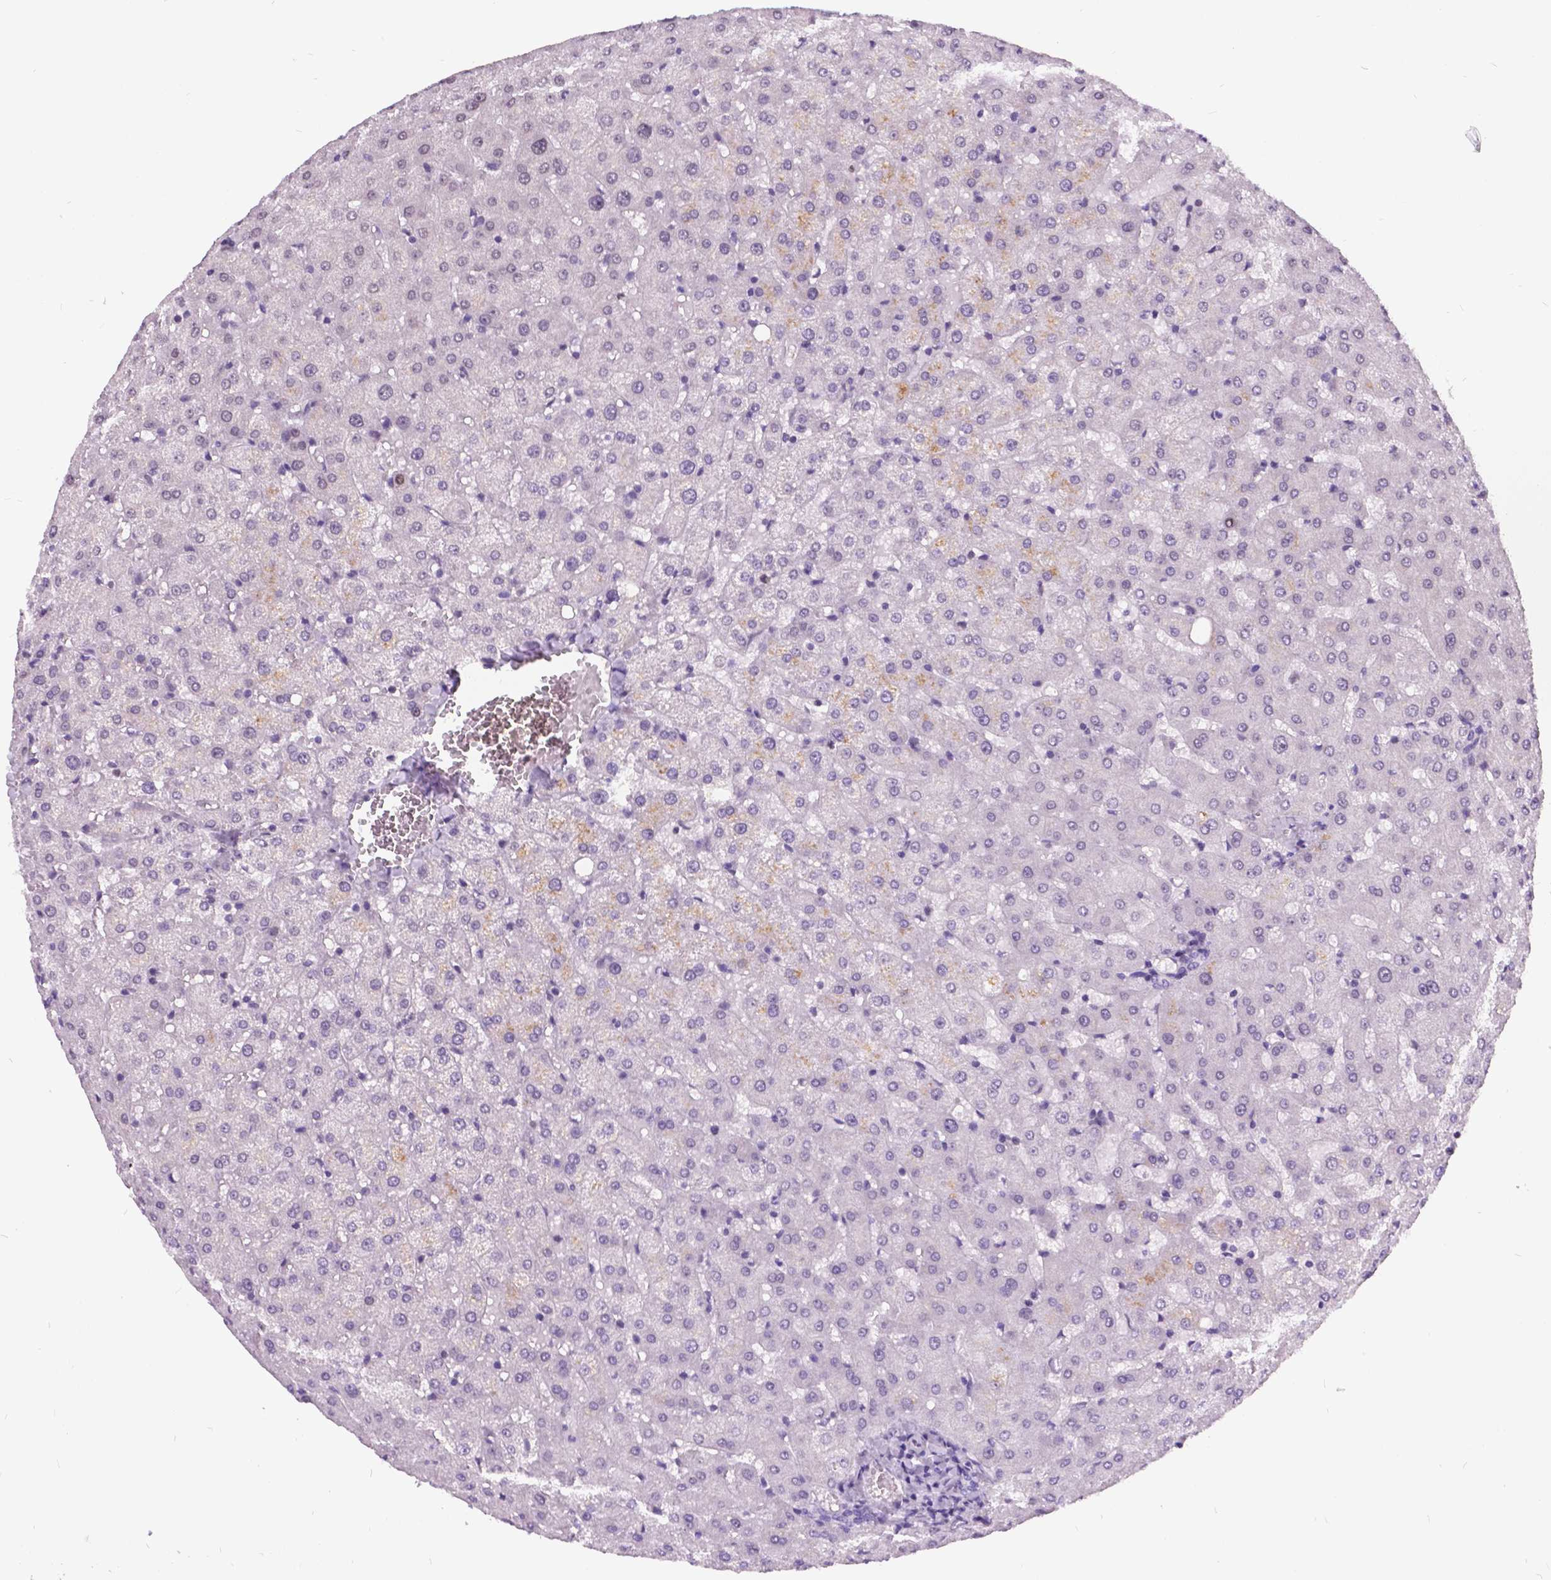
{"staining": {"intensity": "negative", "quantity": "none", "location": "none"}, "tissue": "liver", "cell_type": "Cholangiocytes", "image_type": "normal", "snomed": [{"axis": "morphology", "description": "Normal tissue, NOS"}, {"axis": "topography", "description": "Liver"}], "caption": "Cholangiocytes are negative for protein expression in unremarkable human liver. The staining is performed using DAB brown chromogen with nuclei counter-stained in using hematoxylin.", "gene": "DPF3", "patient": {"sex": "female", "age": 50}}